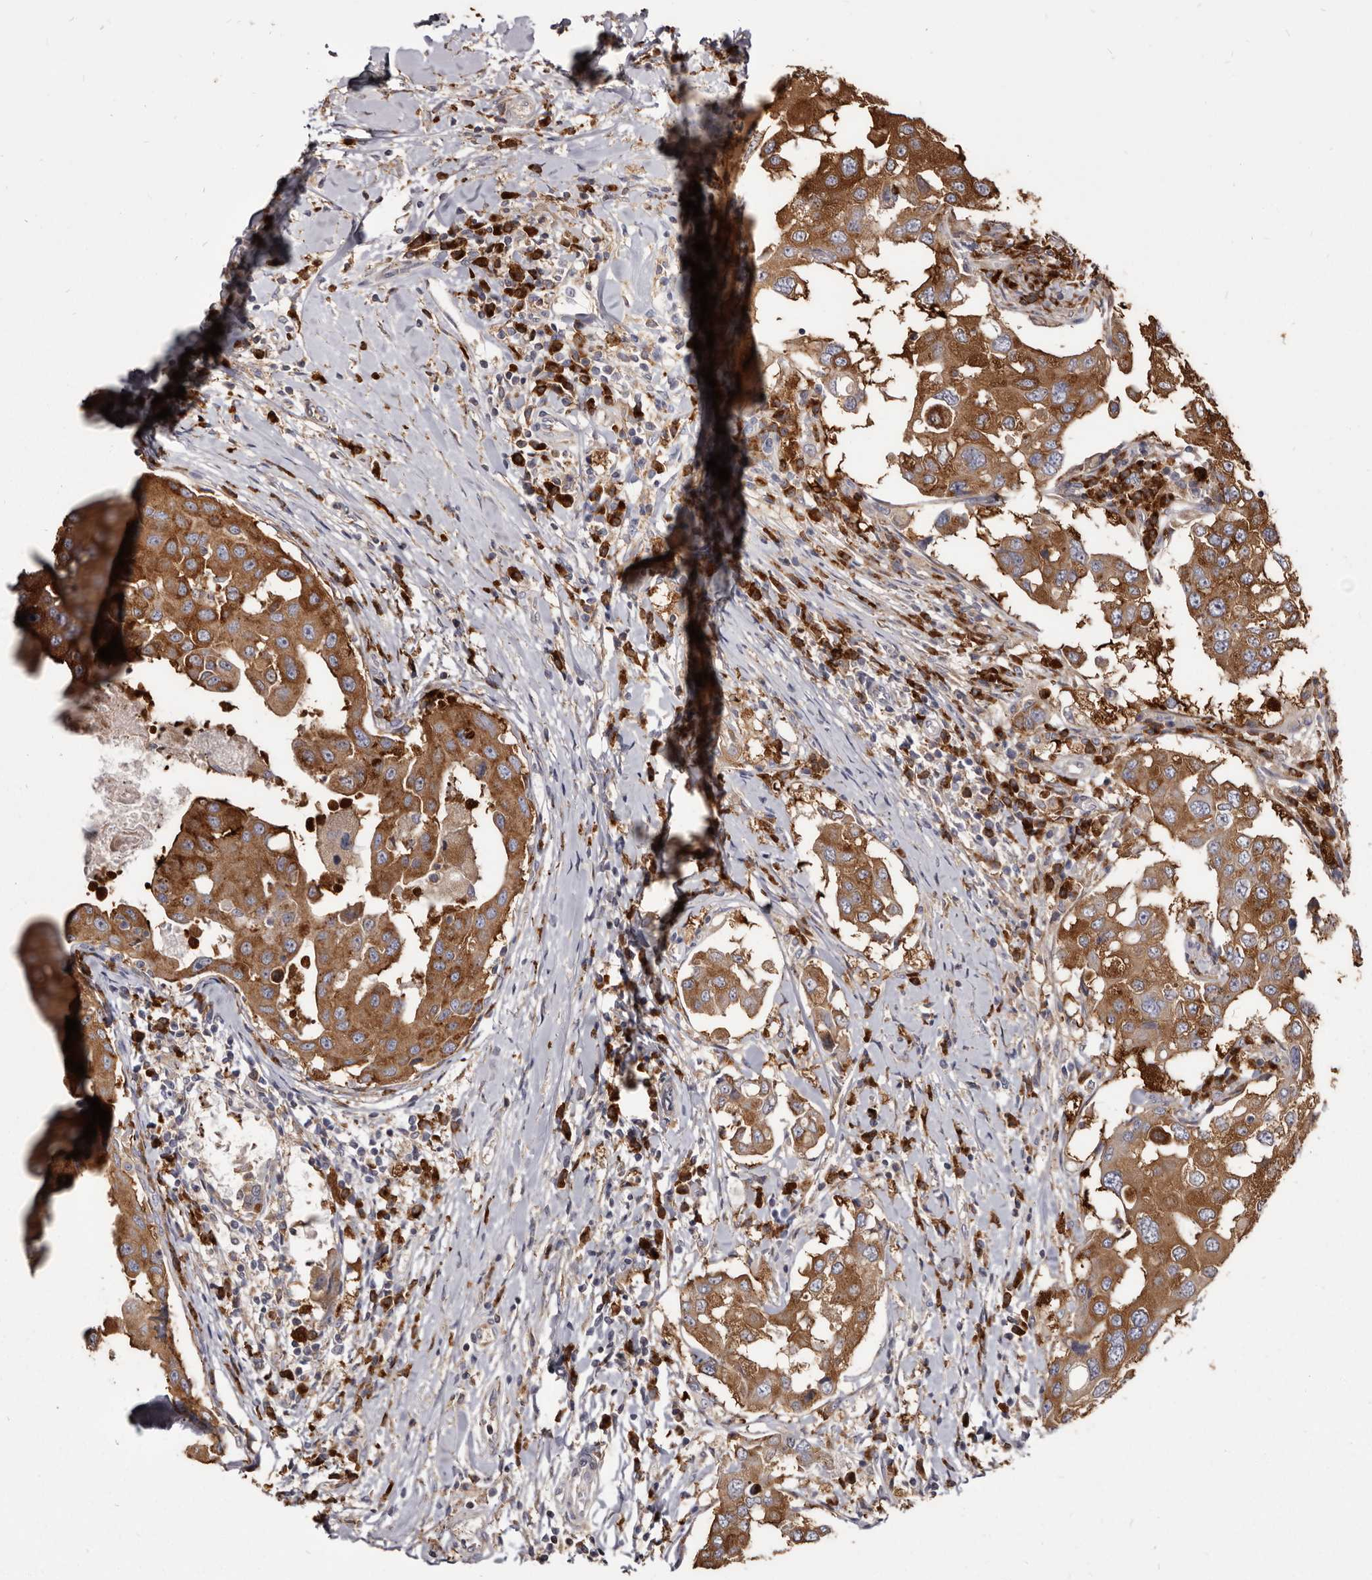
{"staining": {"intensity": "moderate", "quantity": ">75%", "location": "cytoplasmic/membranous"}, "tissue": "breast cancer", "cell_type": "Tumor cells", "image_type": "cancer", "snomed": [{"axis": "morphology", "description": "Duct carcinoma"}, {"axis": "topography", "description": "Breast"}], "caption": "Breast cancer tissue exhibits moderate cytoplasmic/membranous positivity in approximately >75% of tumor cells, visualized by immunohistochemistry.", "gene": "TPD52", "patient": {"sex": "female", "age": 27}}